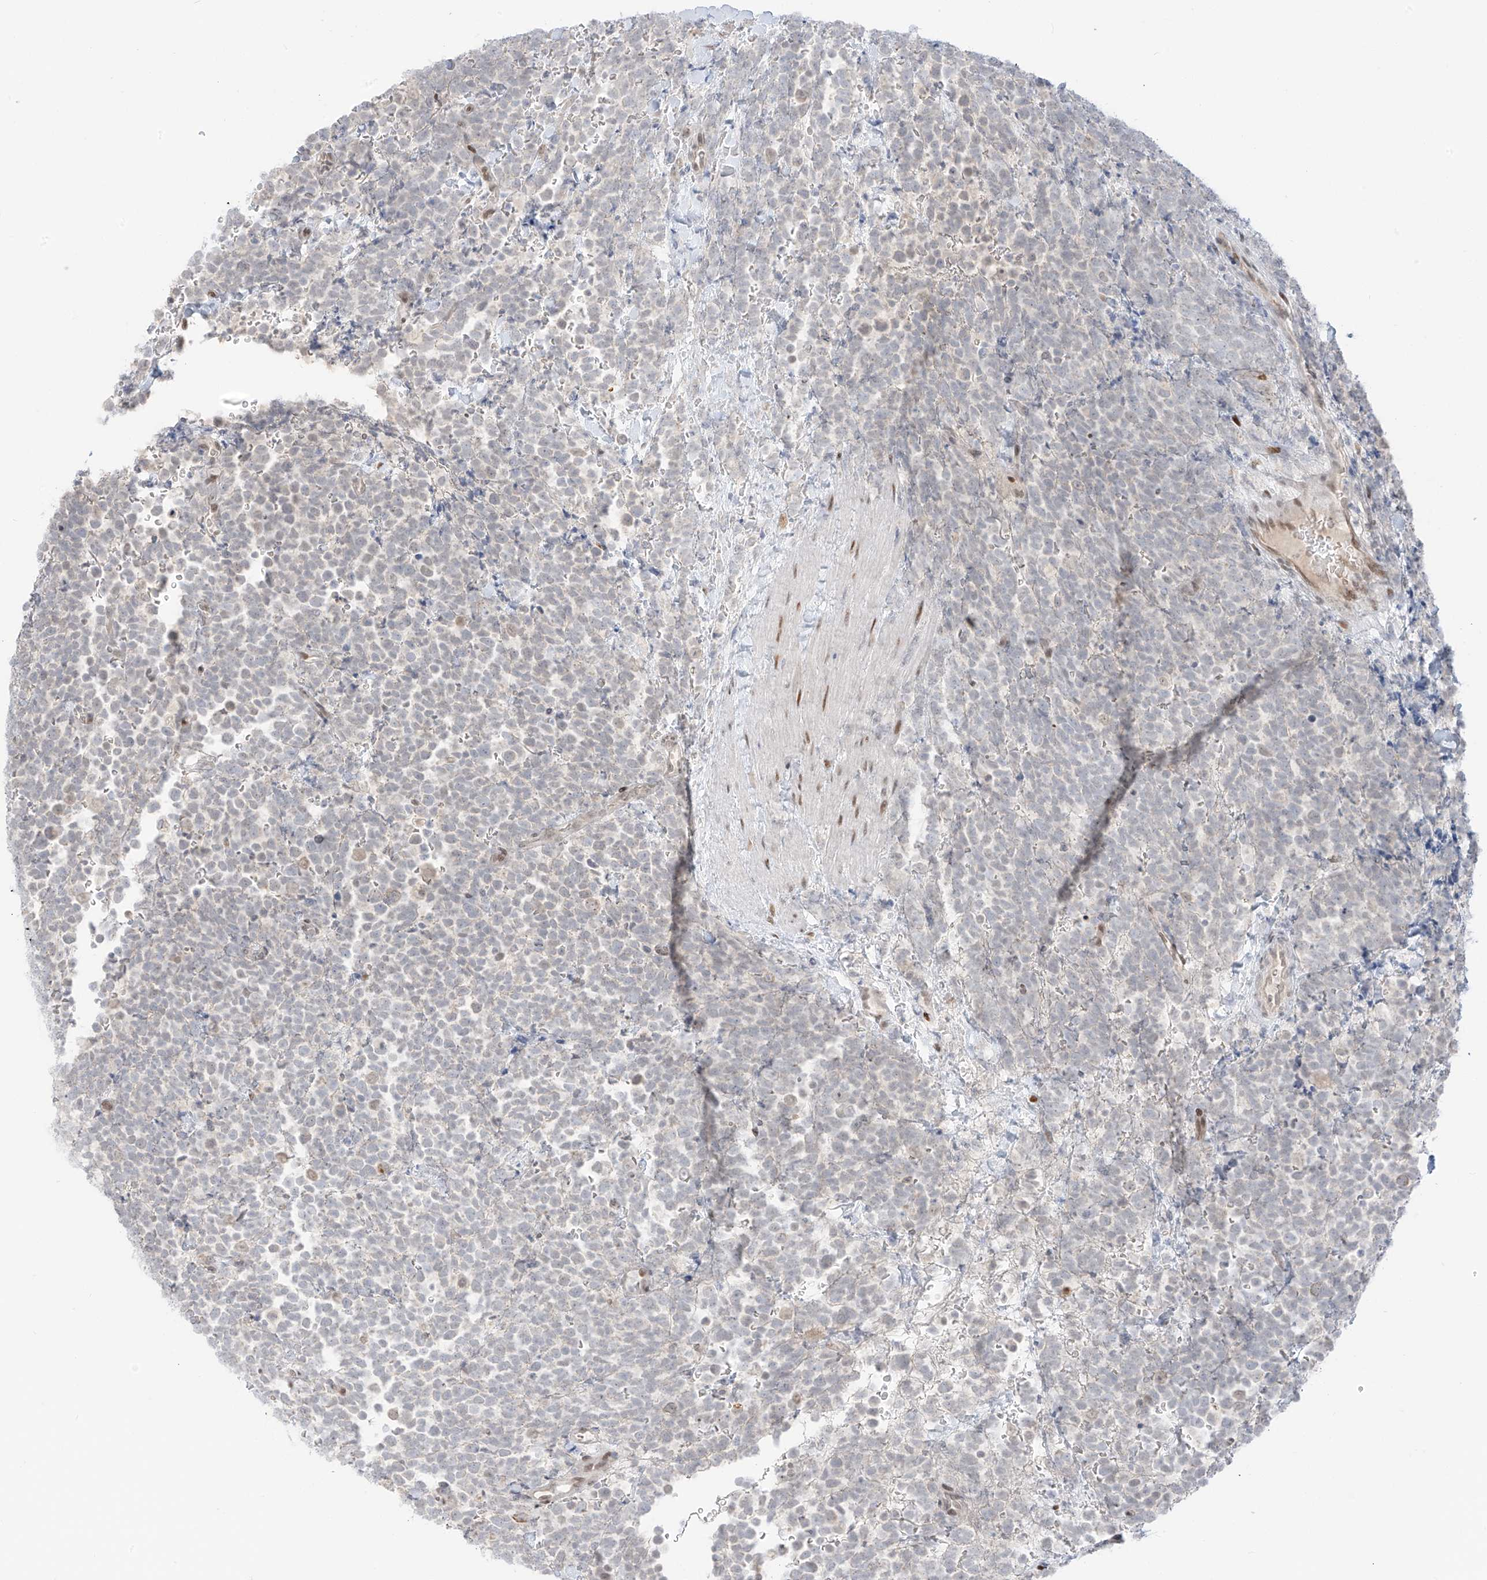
{"staining": {"intensity": "weak", "quantity": "<25%", "location": "nuclear"}, "tissue": "urothelial cancer", "cell_type": "Tumor cells", "image_type": "cancer", "snomed": [{"axis": "morphology", "description": "Urothelial carcinoma, High grade"}, {"axis": "topography", "description": "Urinary bladder"}], "caption": "Immunohistochemistry (IHC) of urothelial carcinoma (high-grade) reveals no expression in tumor cells. (DAB (3,3'-diaminobenzidine) immunohistochemistry (IHC) with hematoxylin counter stain).", "gene": "ZNF774", "patient": {"sex": "female", "age": 82}}